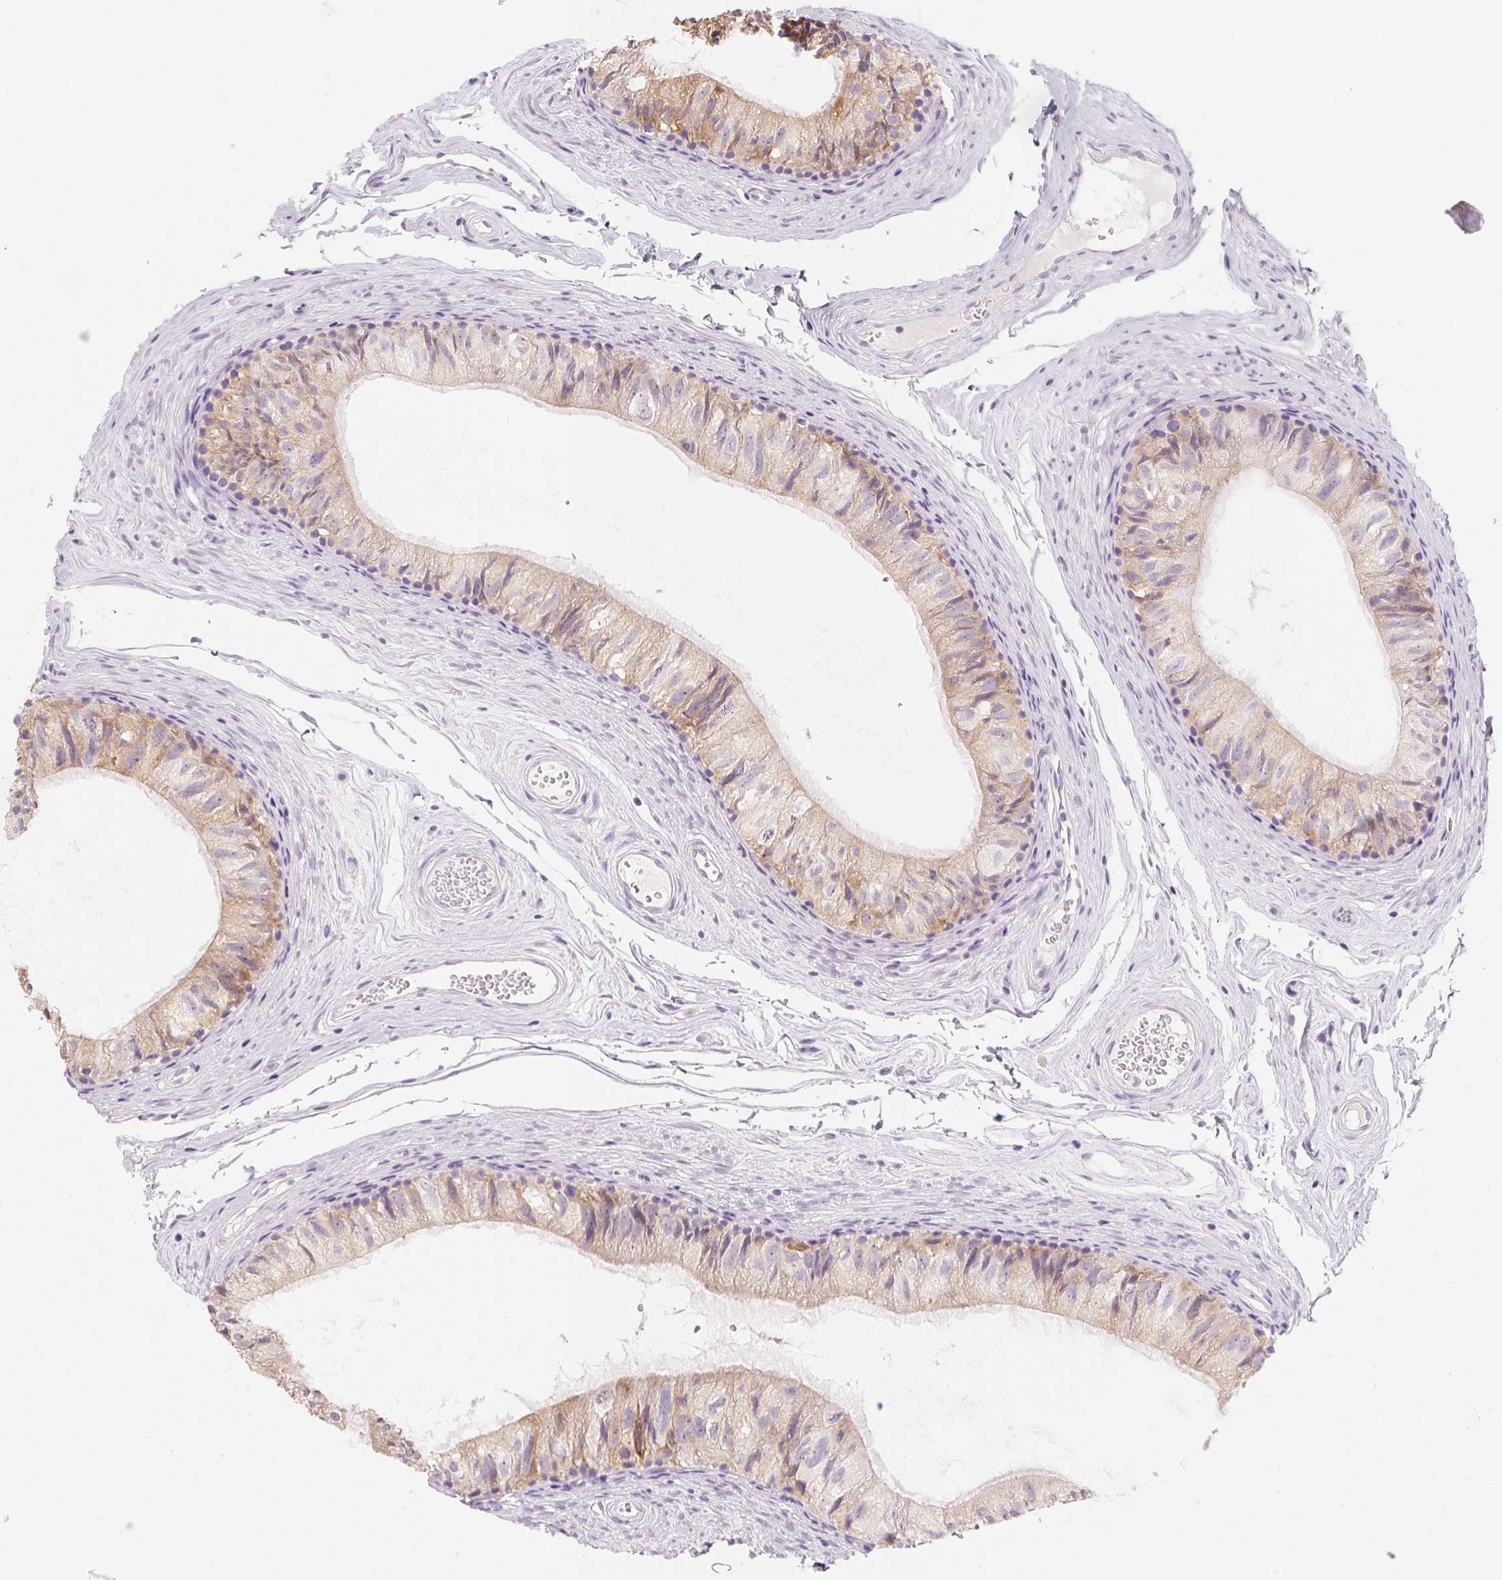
{"staining": {"intensity": "weak", "quantity": "25%-75%", "location": "cytoplasmic/membranous"}, "tissue": "epididymis", "cell_type": "Glandular cells", "image_type": "normal", "snomed": [{"axis": "morphology", "description": "Normal tissue, NOS"}, {"axis": "topography", "description": "Epididymis"}], "caption": "The micrograph reveals a brown stain indicating the presence of a protein in the cytoplasmic/membranous of glandular cells in epididymis.", "gene": "CAPZA3", "patient": {"sex": "male", "age": 45}}